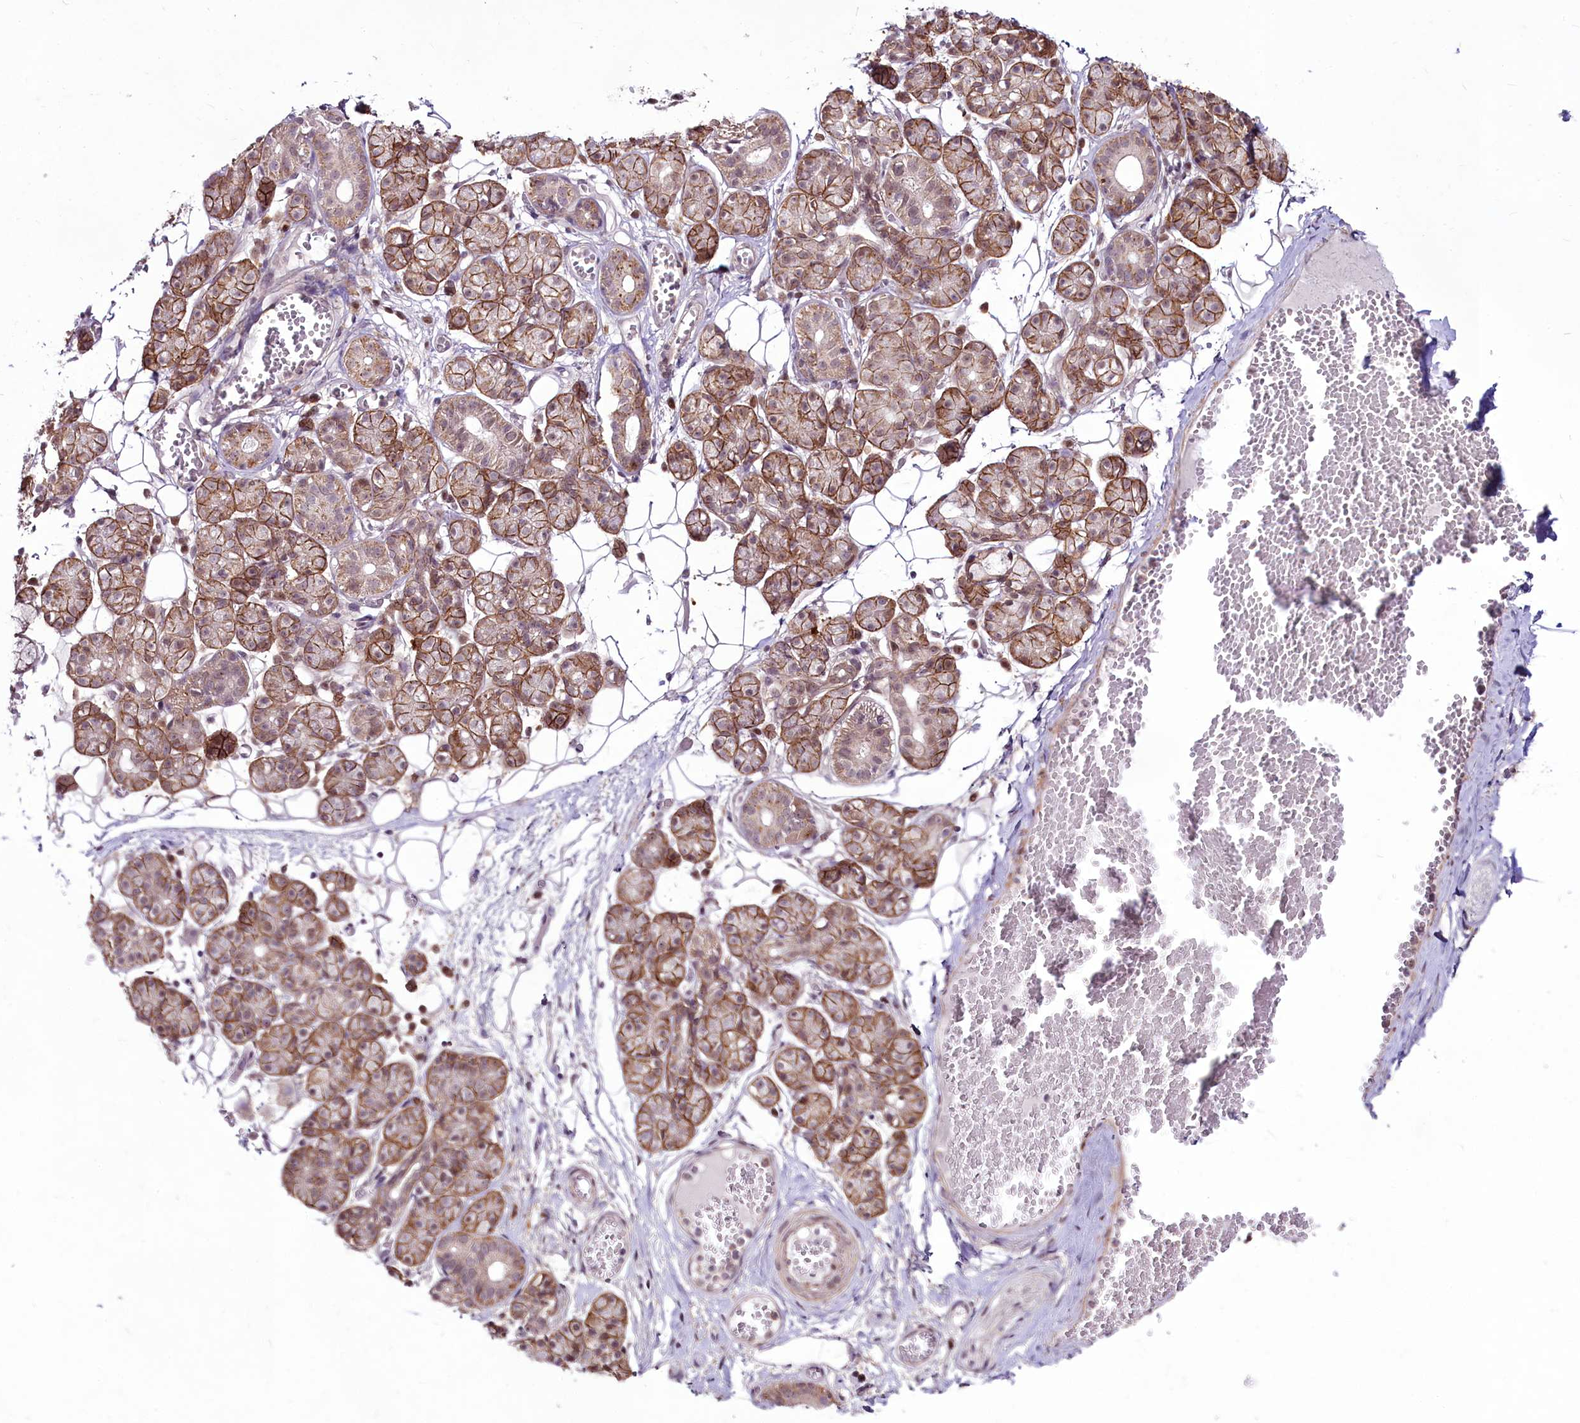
{"staining": {"intensity": "moderate", "quantity": "25%-75%", "location": "cytoplasmic/membranous"}, "tissue": "salivary gland", "cell_type": "Glandular cells", "image_type": "normal", "snomed": [{"axis": "morphology", "description": "Normal tissue, NOS"}, {"axis": "topography", "description": "Salivary gland"}], "caption": "A brown stain labels moderate cytoplasmic/membranous positivity of a protein in glandular cells of unremarkable salivary gland.", "gene": "RSBN1", "patient": {"sex": "male", "age": 63}}